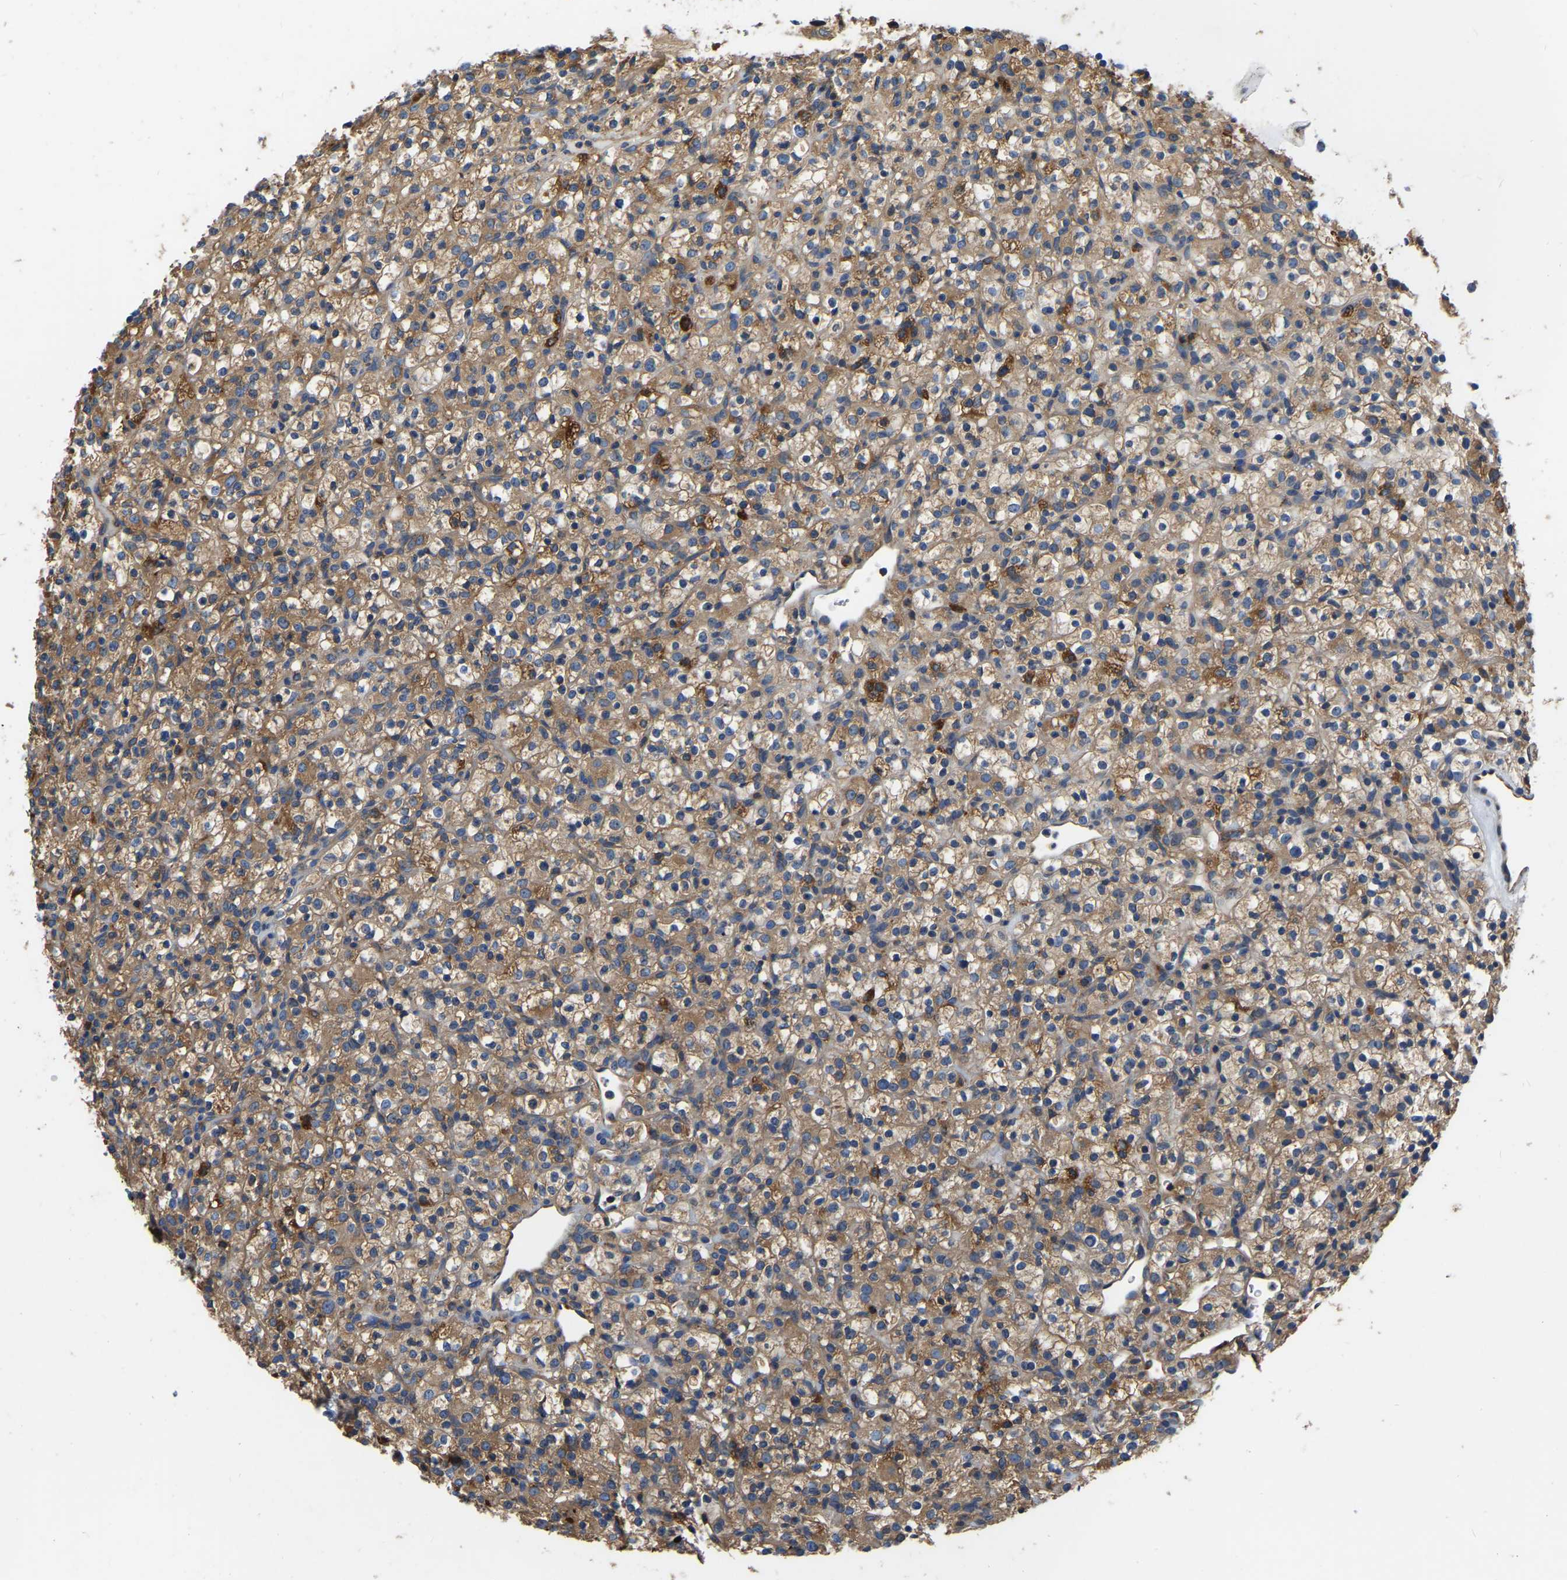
{"staining": {"intensity": "moderate", "quantity": ">75%", "location": "cytoplasmic/membranous"}, "tissue": "renal cancer", "cell_type": "Tumor cells", "image_type": "cancer", "snomed": [{"axis": "morphology", "description": "Normal tissue, NOS"}, {"axis": "morphology", "description": "Adenocarcinoma, NOS"}, {"axis": "topography", "description": "Kidney"}], "caption": "Human renal cancer (adenocarcinoma) stained for a protein (brown) demonstrates moderate cytoplasmic/membranous positive expression in about >75% of tumor cells.", "gene": "GARS1", "patient": {"sex": "female", "age": 72}}